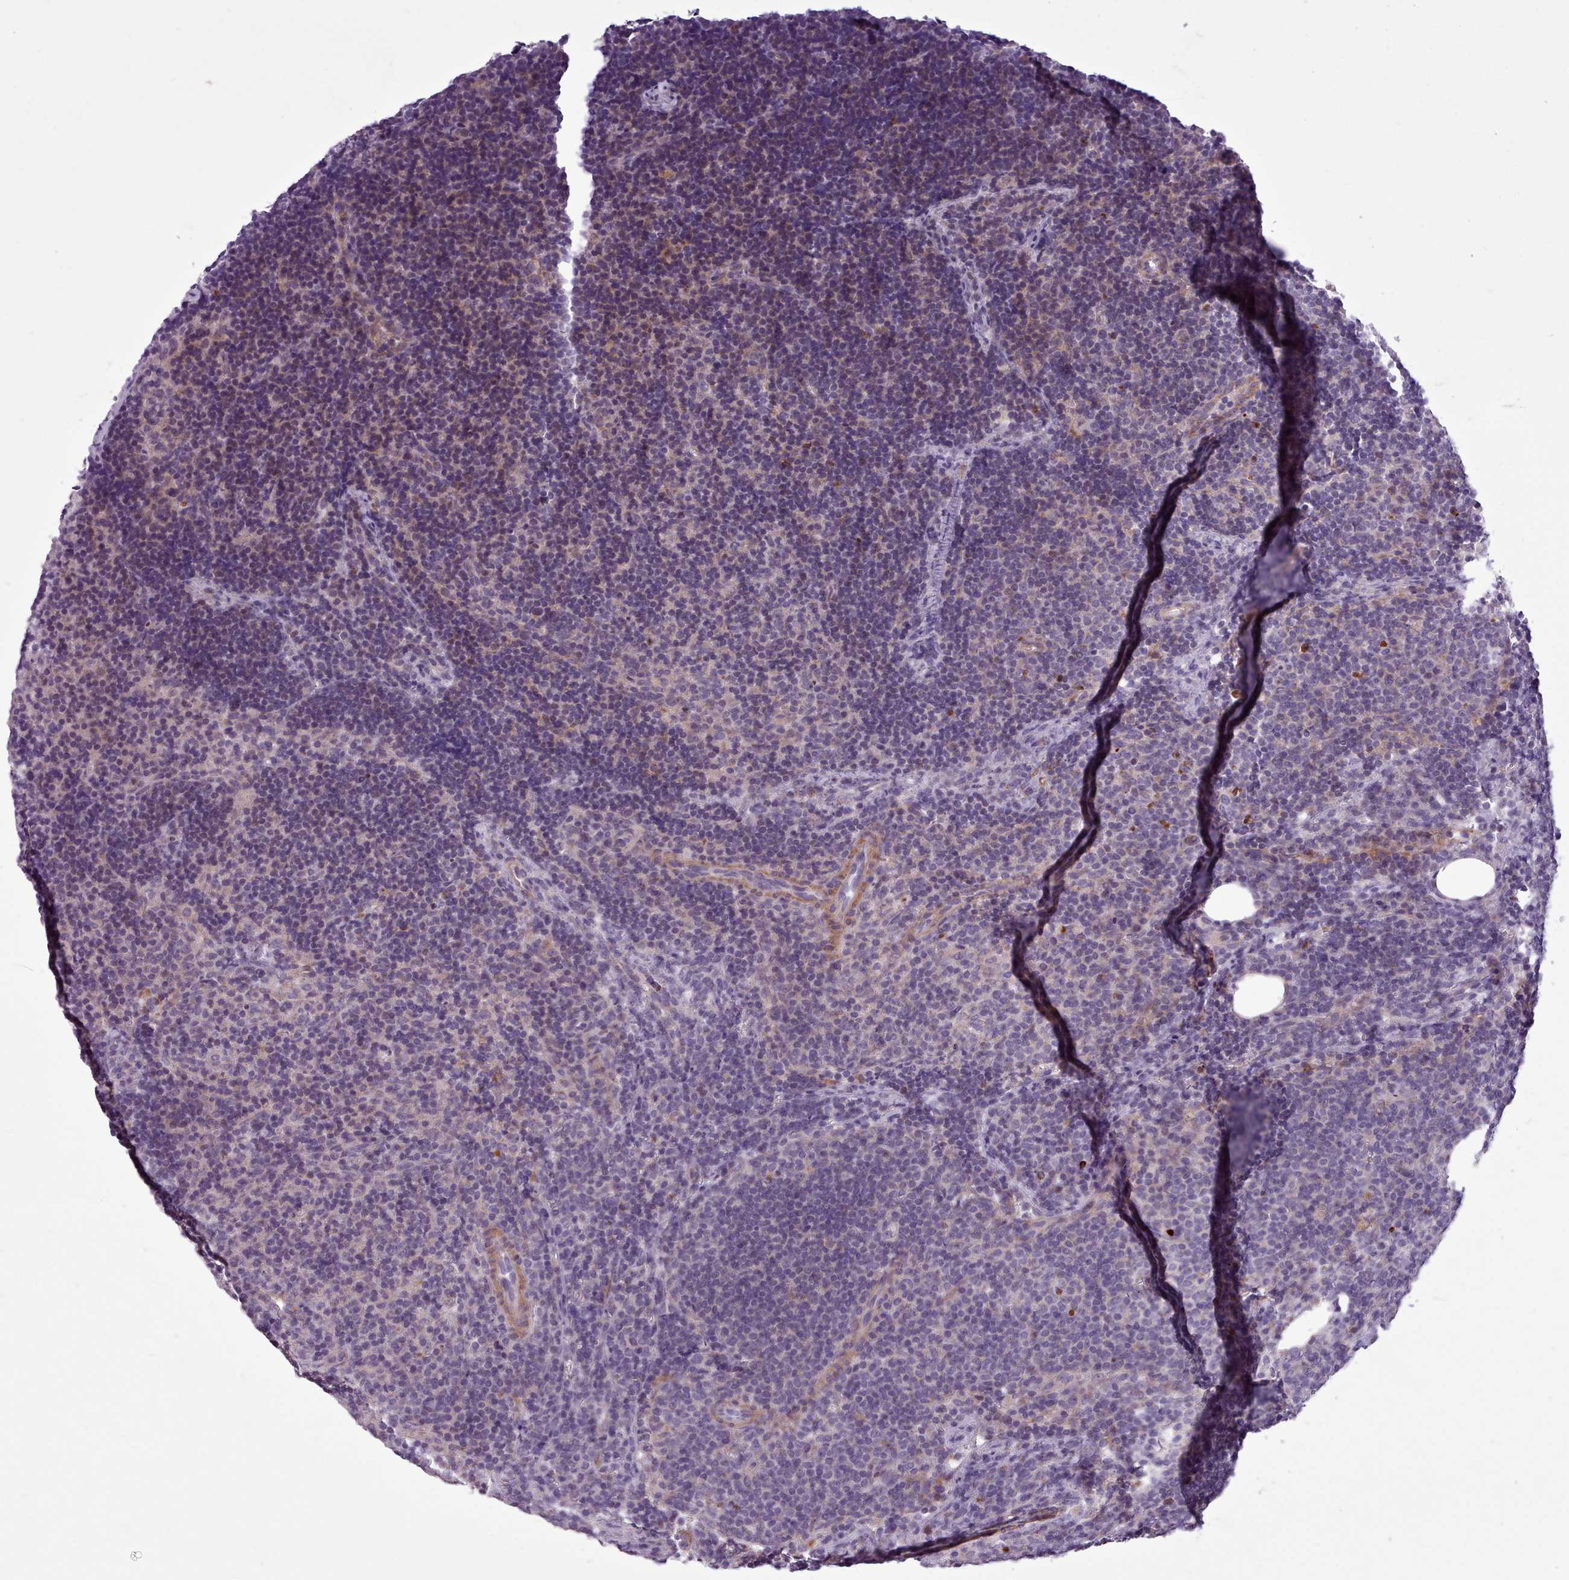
{"staining": {"intensity": "negative", "quantity": "none", "location": "none"}, "tissue": "lymph node", "cell_type": "Germinal center cells", "image_type": "normal", "snomed": [{"axis": "morphology", "description": "Normal tissue, NOS"}, {"axis": "topography", "description": "Lymph node"}], "caption": "High magnification brightfield microscopy of unremarkable lymph node stained with DAB (brown) and counterstained with hematoxylin (blue): germinal center cells show no significant staining.", "gene": "AVL9", "patient": {"sex": "female", "age": 30}}